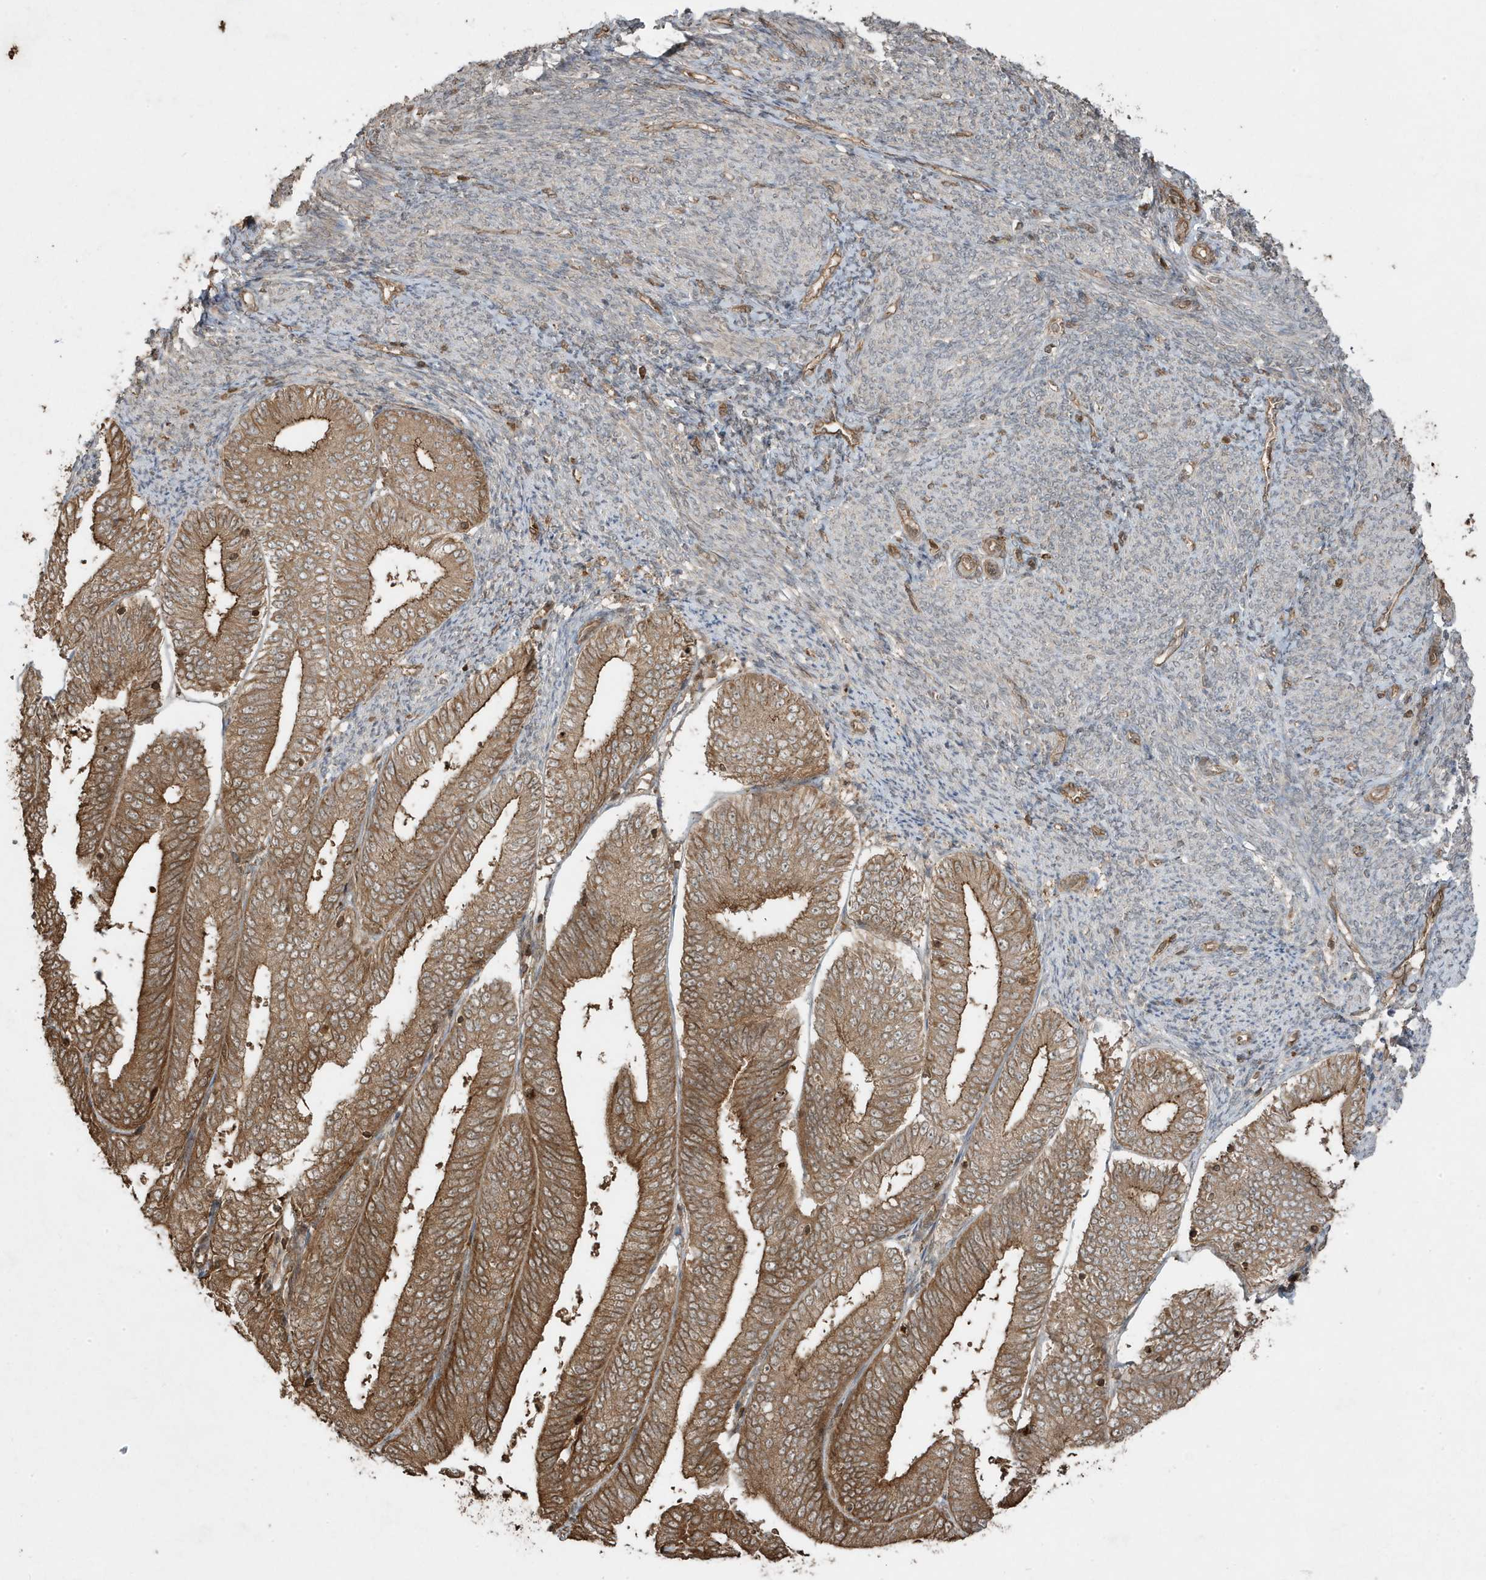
{"staining": {"intensity": "strong", "quantity": ">75%", "location": "cytoplasmic/membranous"}, "tissue": "endometrial cancer", "cell_type": "Tumor cells", "image_type": "cancer", "snomed": [{"axis": "morphology", "description": "Adenocarcinoma, NOS"}, {"axis": "topography", "description": "Endometrium"}], "caption": "Brown immunohistochemical staining in human adenocarcinoma (endometrial) demonstrates strong cytoplasmic/membranous expression in about >75% of tumor cells.", "gene": "ASAP1", "patient": {"sex": "female", "age": 63}}